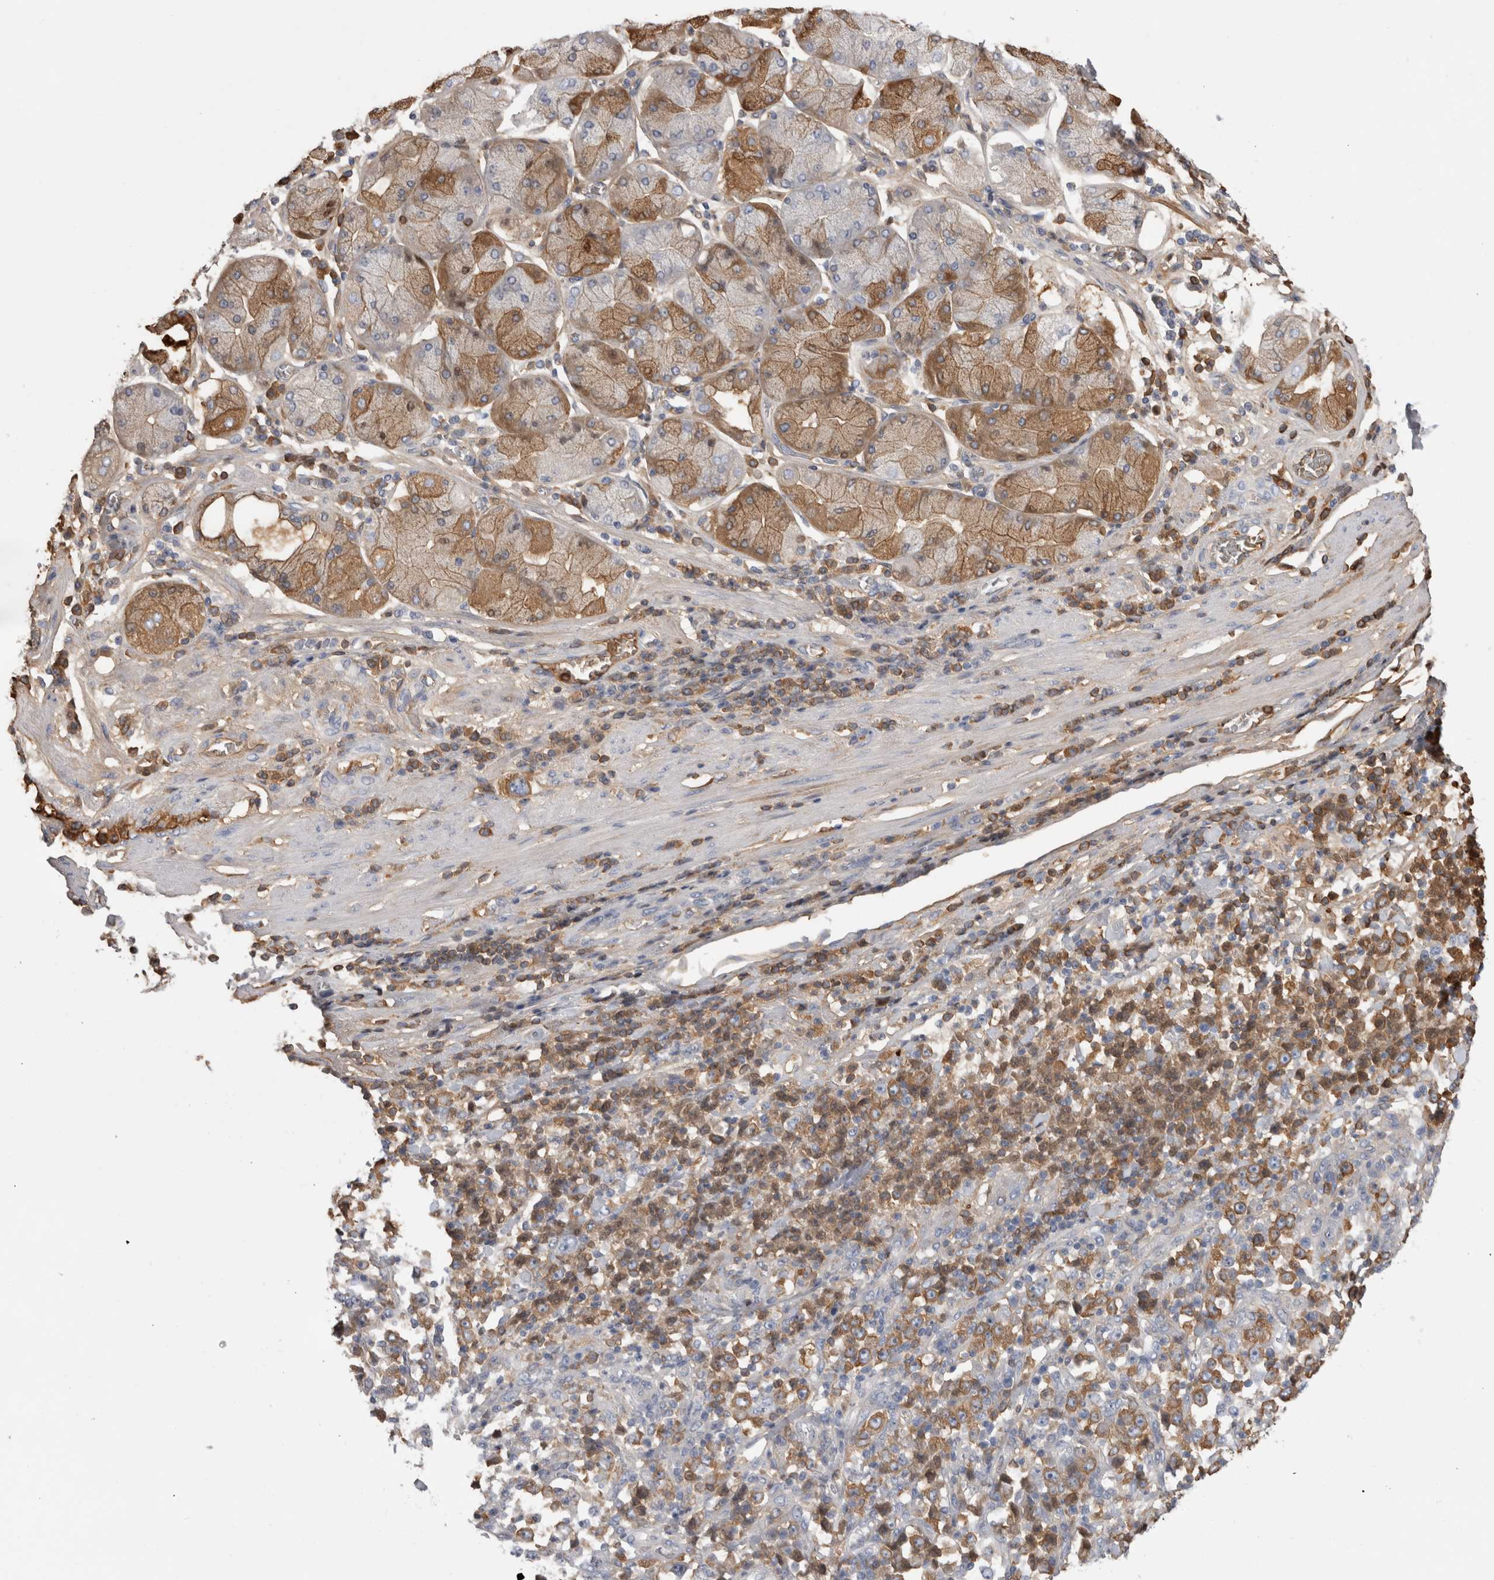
{"staining": {"intensity": "moderate", "quantity": "25%-75%", "location": "cytoplasmic/membranous"}, "tissue": "stomach cancer", "cell_type": "Tumor cells", "image_type": "cancer", "snomed": [{"axis": "morphology", "description": "Normal tissue, NOS"}, {"axis": "morphology", "description": "Adenocarcinoma, NOS"}, {"axis": "topography", "description": "Stomach, upper"}, {"axis": "topography", "description": "Stomach"}], "caption": "The micrograph demonstrates immunohistochemical staining of stomach adenocarcinoma. There is moderate cytoplasmic/membranous staining is seen in approximately 25%-75% of tumor cells. (brown staining indicates protein expression, while blue staining denotes nuclei).", "gene": "TBCE", "patient": {"sex": "male", "age": 59}}